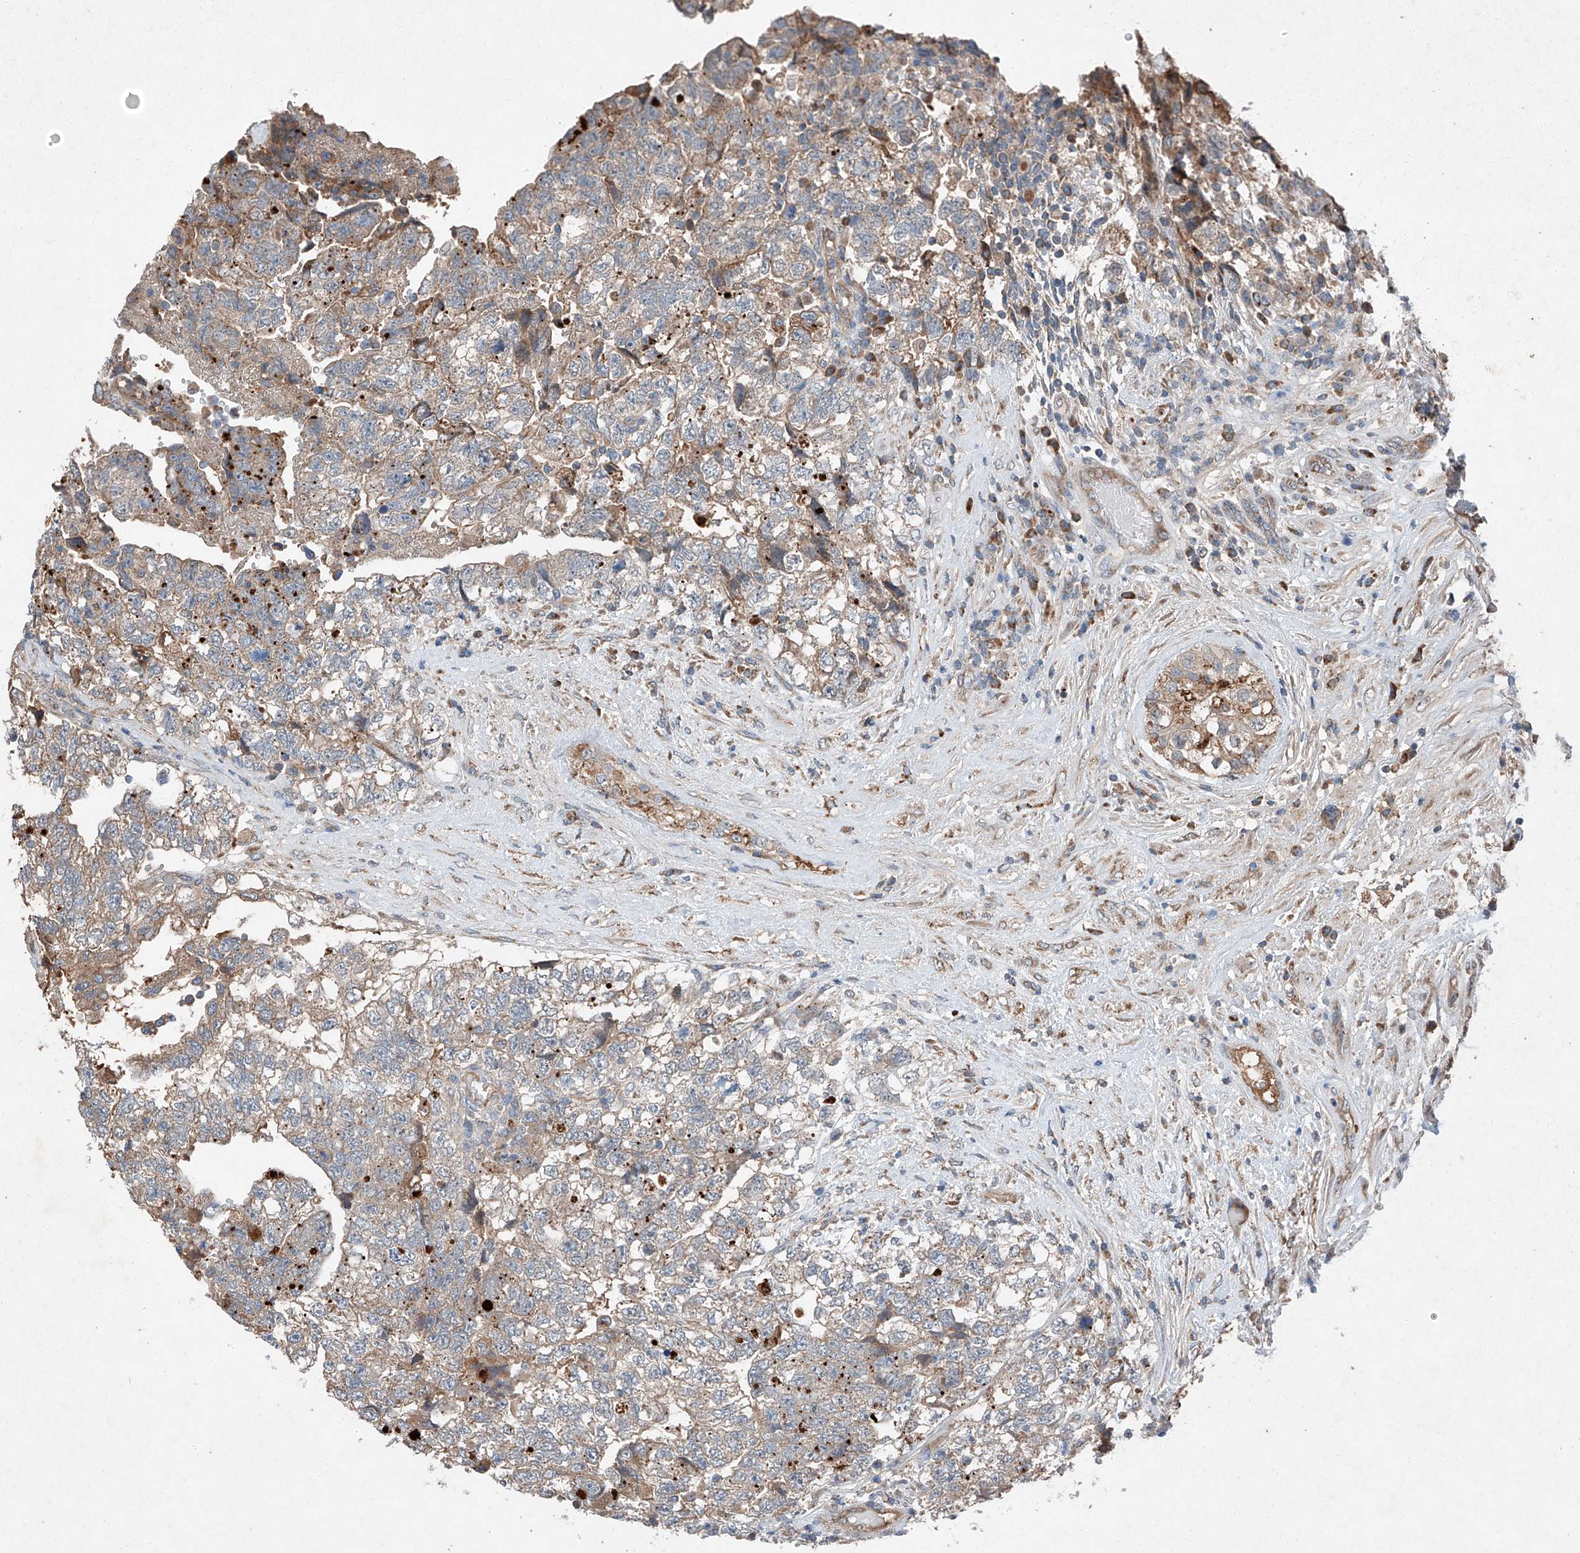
{"staining": {"intensity": "weak", "quantity": "25%-75%", "location": "cytoplasmic/membranous"}, "tissue": "testis cancer", "cell_type": "Tumor cells", "image_type": "cancer", "snomed": [{"axis": "morphology", "description": "Carcinoma, Embryonal, NOS"}, {"axis": "topography", "description": "Testis"}], "caption": "Immunohistochemistry (IHC) staining of testis cancer, which demonstrates low levels of weak cytoplasmic/membranous positivity in approximately 25%-75% of tumor cells indicating weak cytoplasmic/membranous protein staining. The staining was performed using DAB (brown) for protein detection and nuclei were counterstained in hematoxylin (blue).", "gene": "RUSC1", "patient": {"sex": "male", "age": 36}}